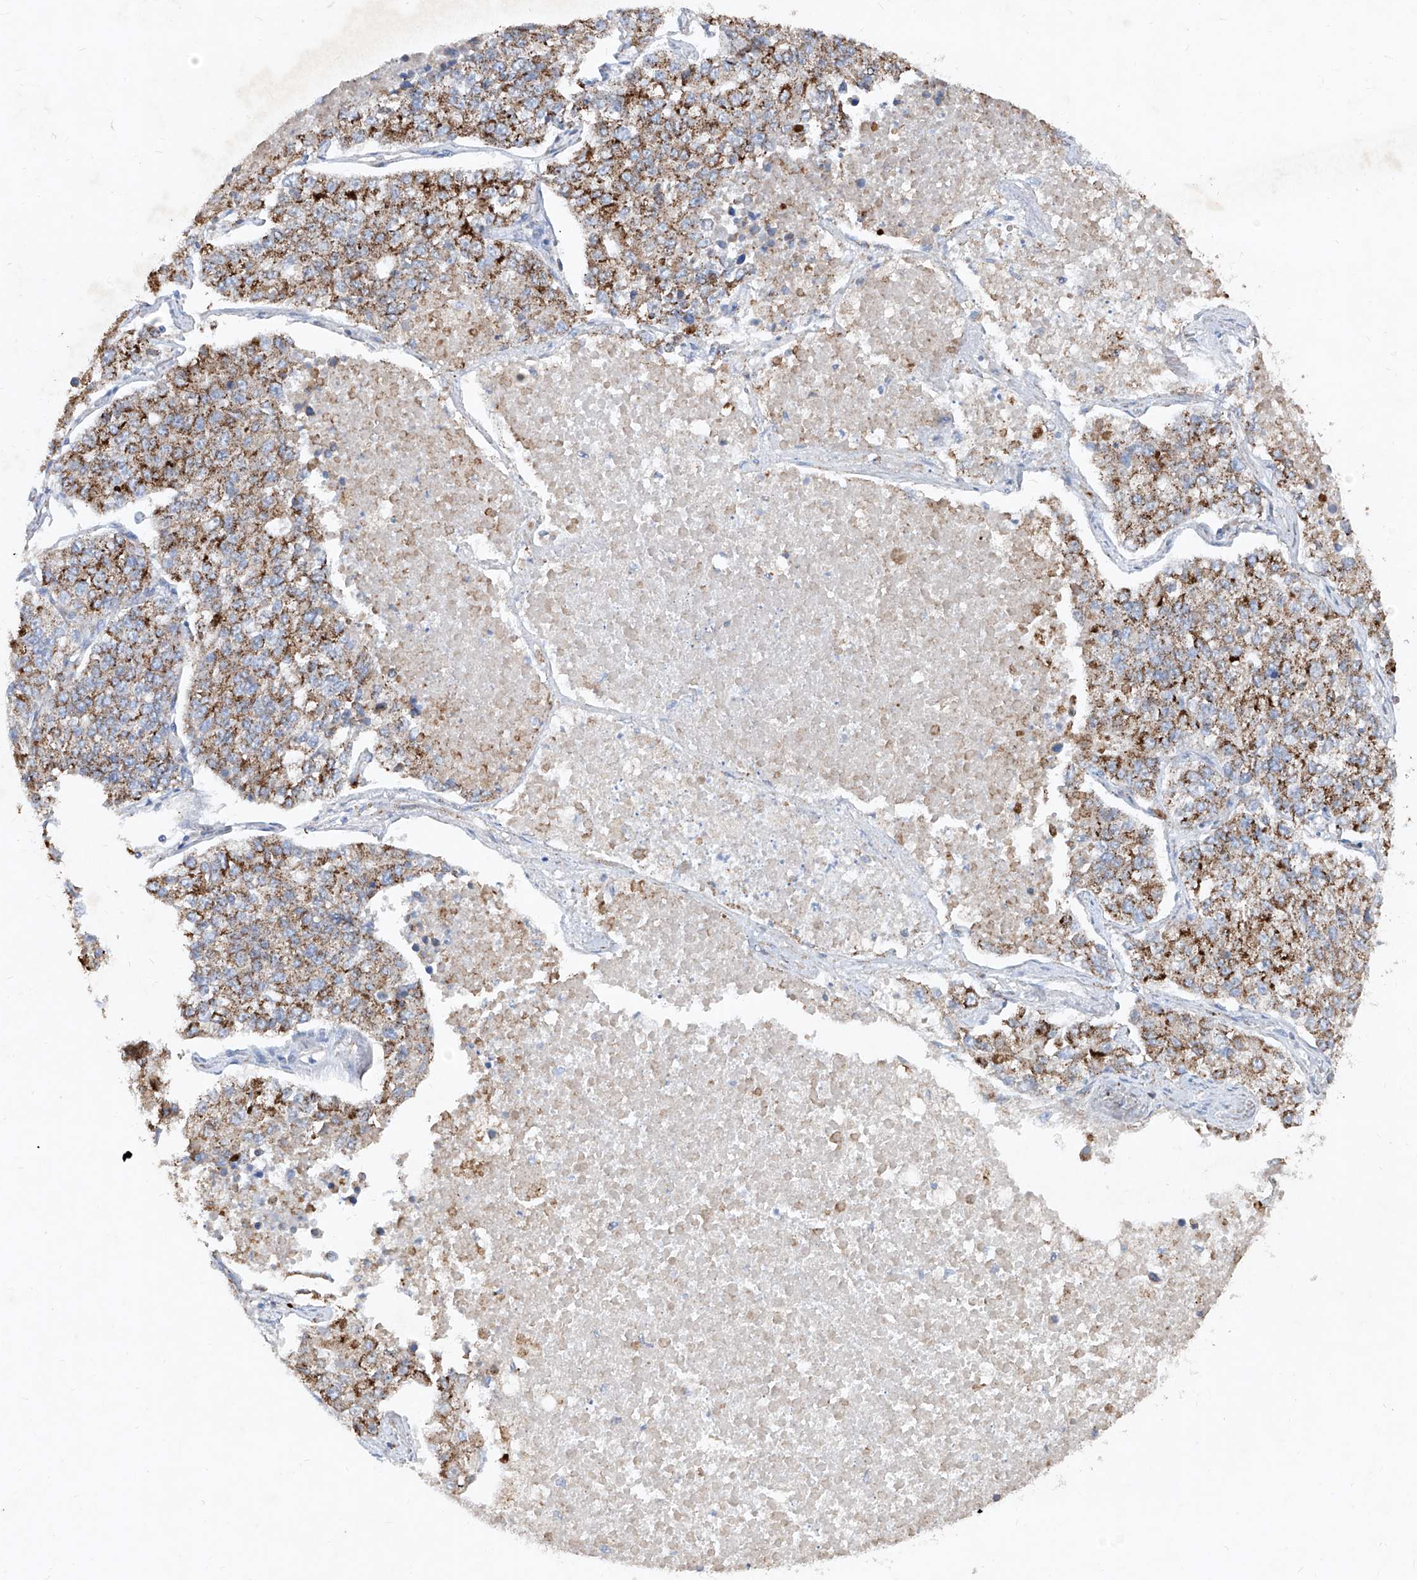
{"staining": {"intensity": "moderate", "quantity": "25%-75%", "location": "cytoplasmic/membranous"}, "tissue": "lung cancer", "cell_type": "Tumor cells", "image_type": "cancer", "snomed": [{"axis": "morphology", "description": "Adenocarcinoma, NOS"}, {"axis": "topography", "description": "Lung"}], "caption": "IHC histopathology image of neoplastic tissue: human lung cancer stained using immunohistochemistry (IHC) displays medium levels of moderate protein expression localized specifically in the cytoplasmic/membranous of tumor cells, appearing as a cytoplasmic/membranous brown color.", "gene": "ABCD3", "patient": {"sex": "male", "age": 49}}